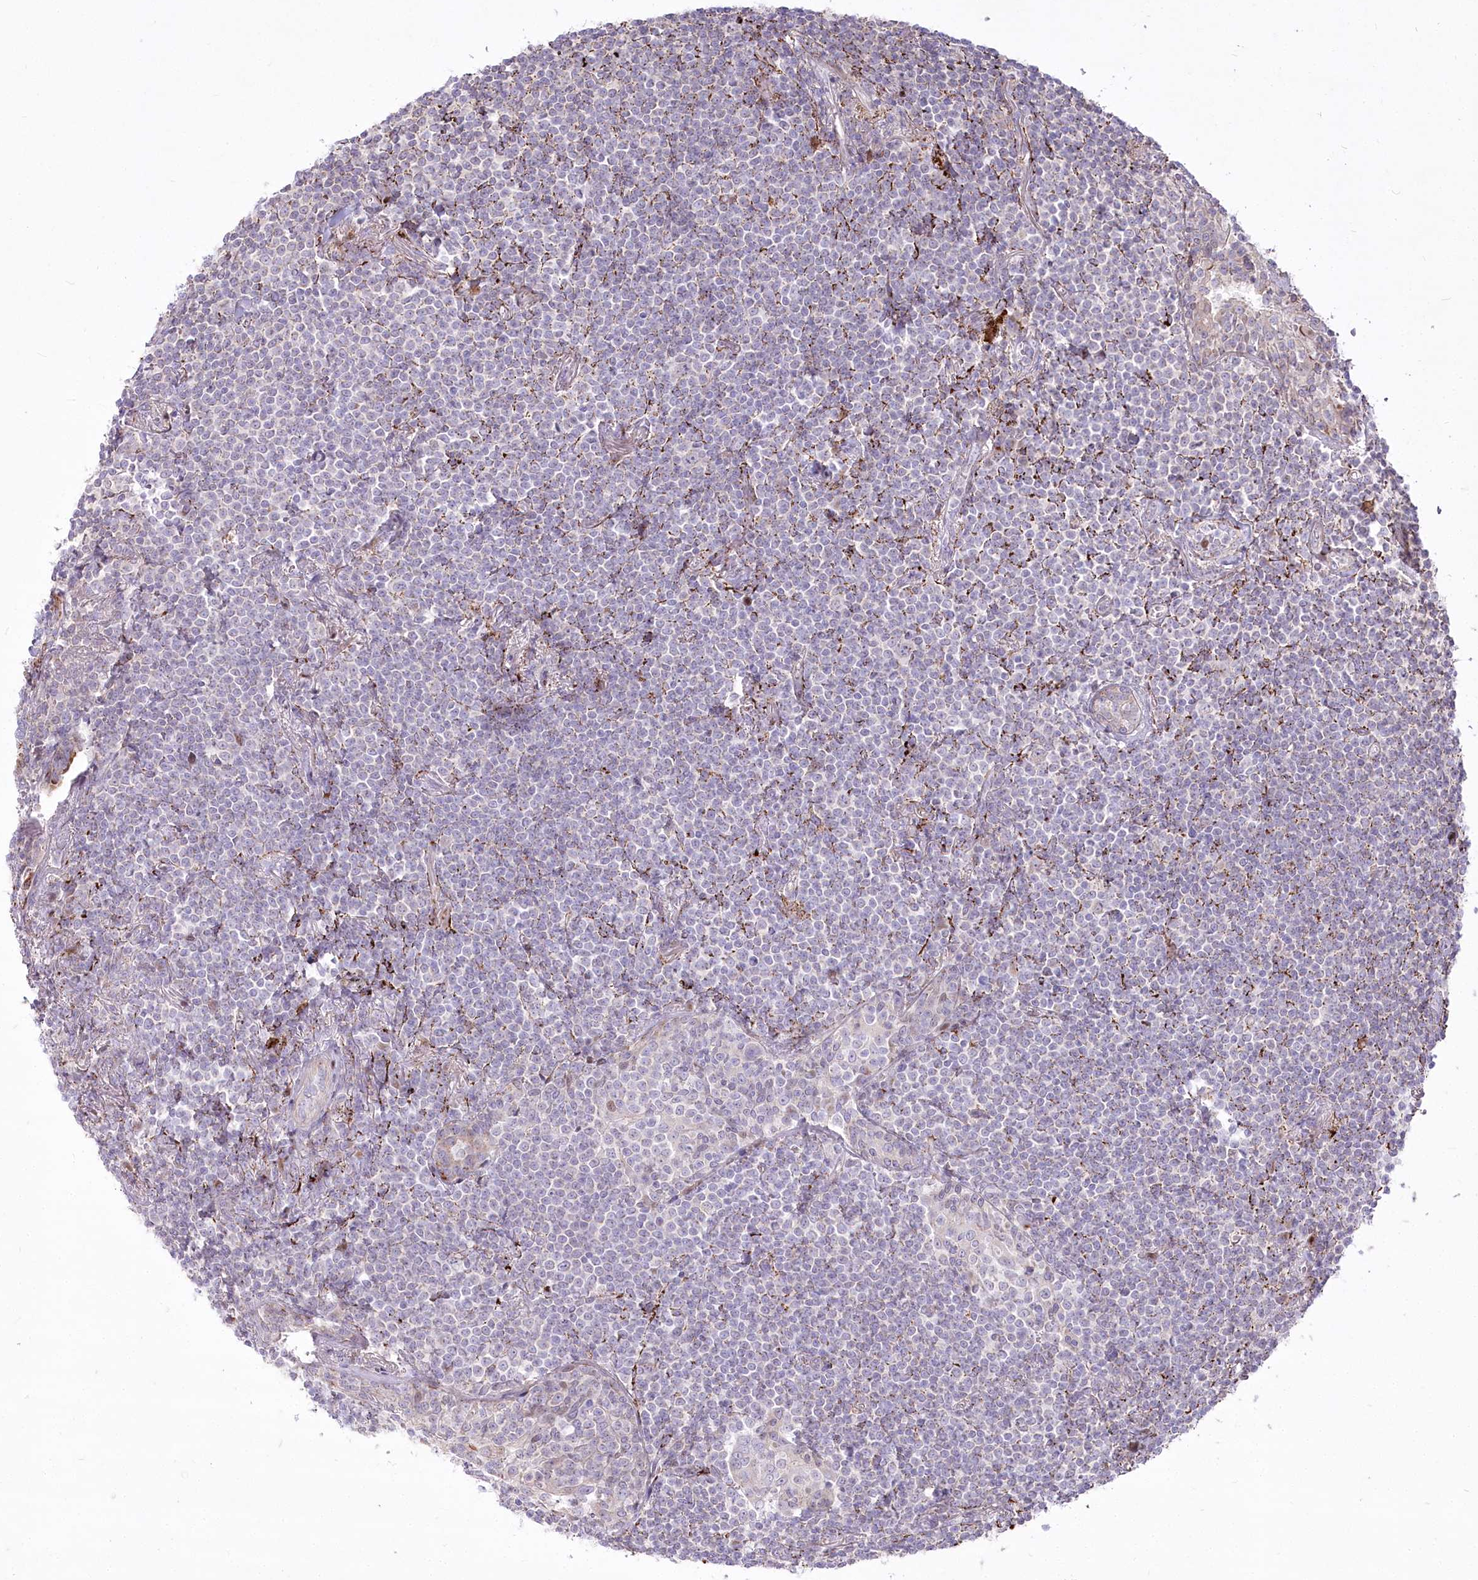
{"staining": {"intensity": "negative", "quantity": "none", "location": "none"}, "tissue": "lymphoma", "cell_type": "Tumor cells", "image_type": "cancer", "snomed": [{"axis": "morphology", "description": "Malignant lymphoma, non-Hodgkin's type, Low grade"}, {"axis": "topography", "description": "Lung"}], "caption": "Tumor cells show no significant protein positivity in malignant lymphoma, non-Hodgkin's type (low-grade). (DAB (3,3'-diaminobenzidine) immunohistochemistry (IHC) with hematoxylin counter stain).", "gene": "CEP164", "patient": {"sex": "female", "age": 71}}